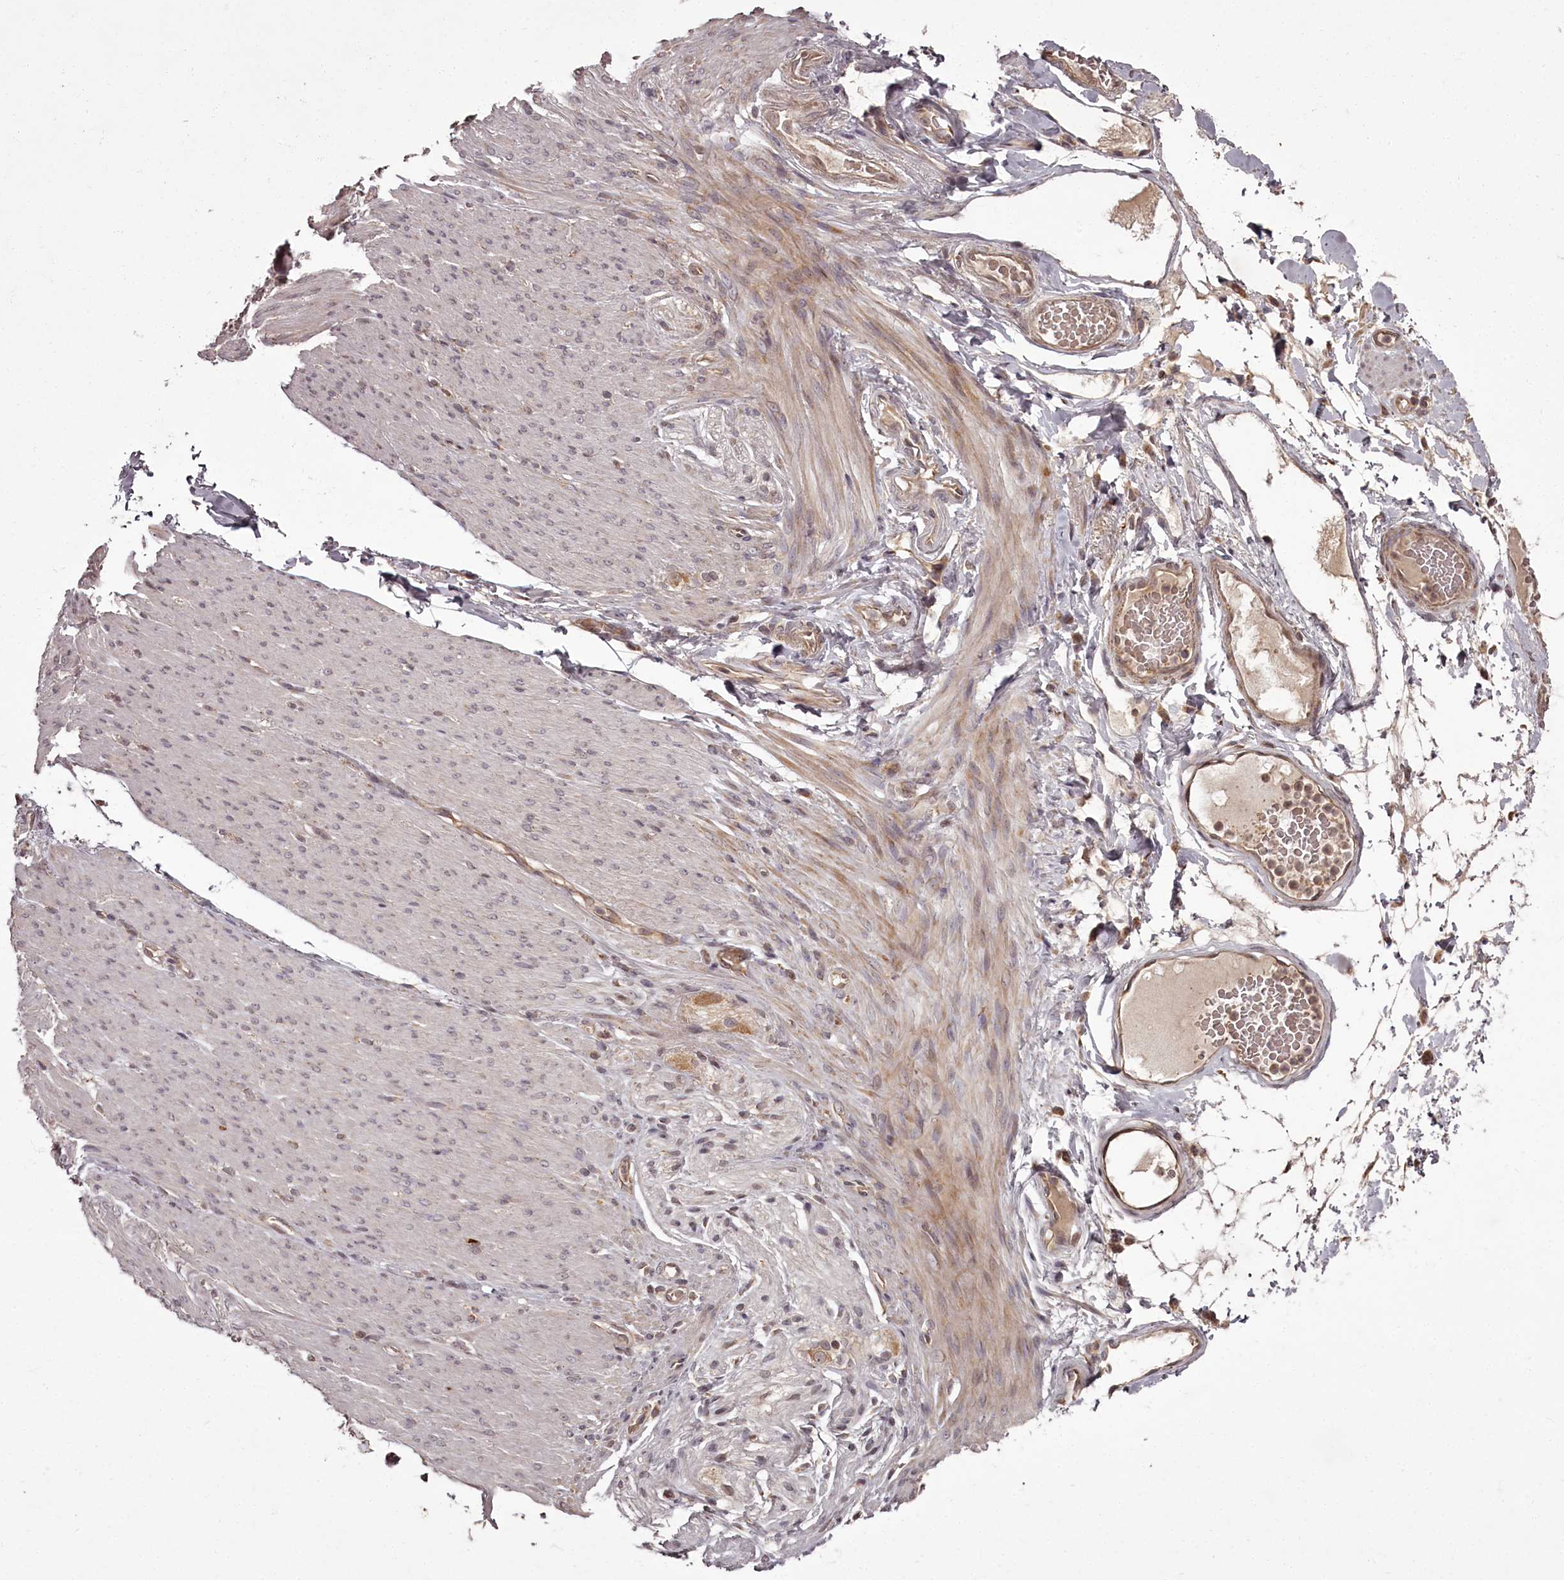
{"staining": {"intensity": "negative", "quantity": "none", "location": "none"}, "tissue": "adipose tissue", "cell_type": "Adipocytes", "image_type": "normal", "snomed": [{"axis": "morphology", "description": "Normal tissue, NOS"}, {"axis": "topography", "description": "Colon"}, {"axis": "topography", "description": "Peripheral nerve tissue"}], "caption": "A high-resolution image shows IHC staining of normal adipose tissue, which displays no significant positivity in adipocytes.", "gene": "PCBP2", "patient": {"sex": "female", "age": 61}}